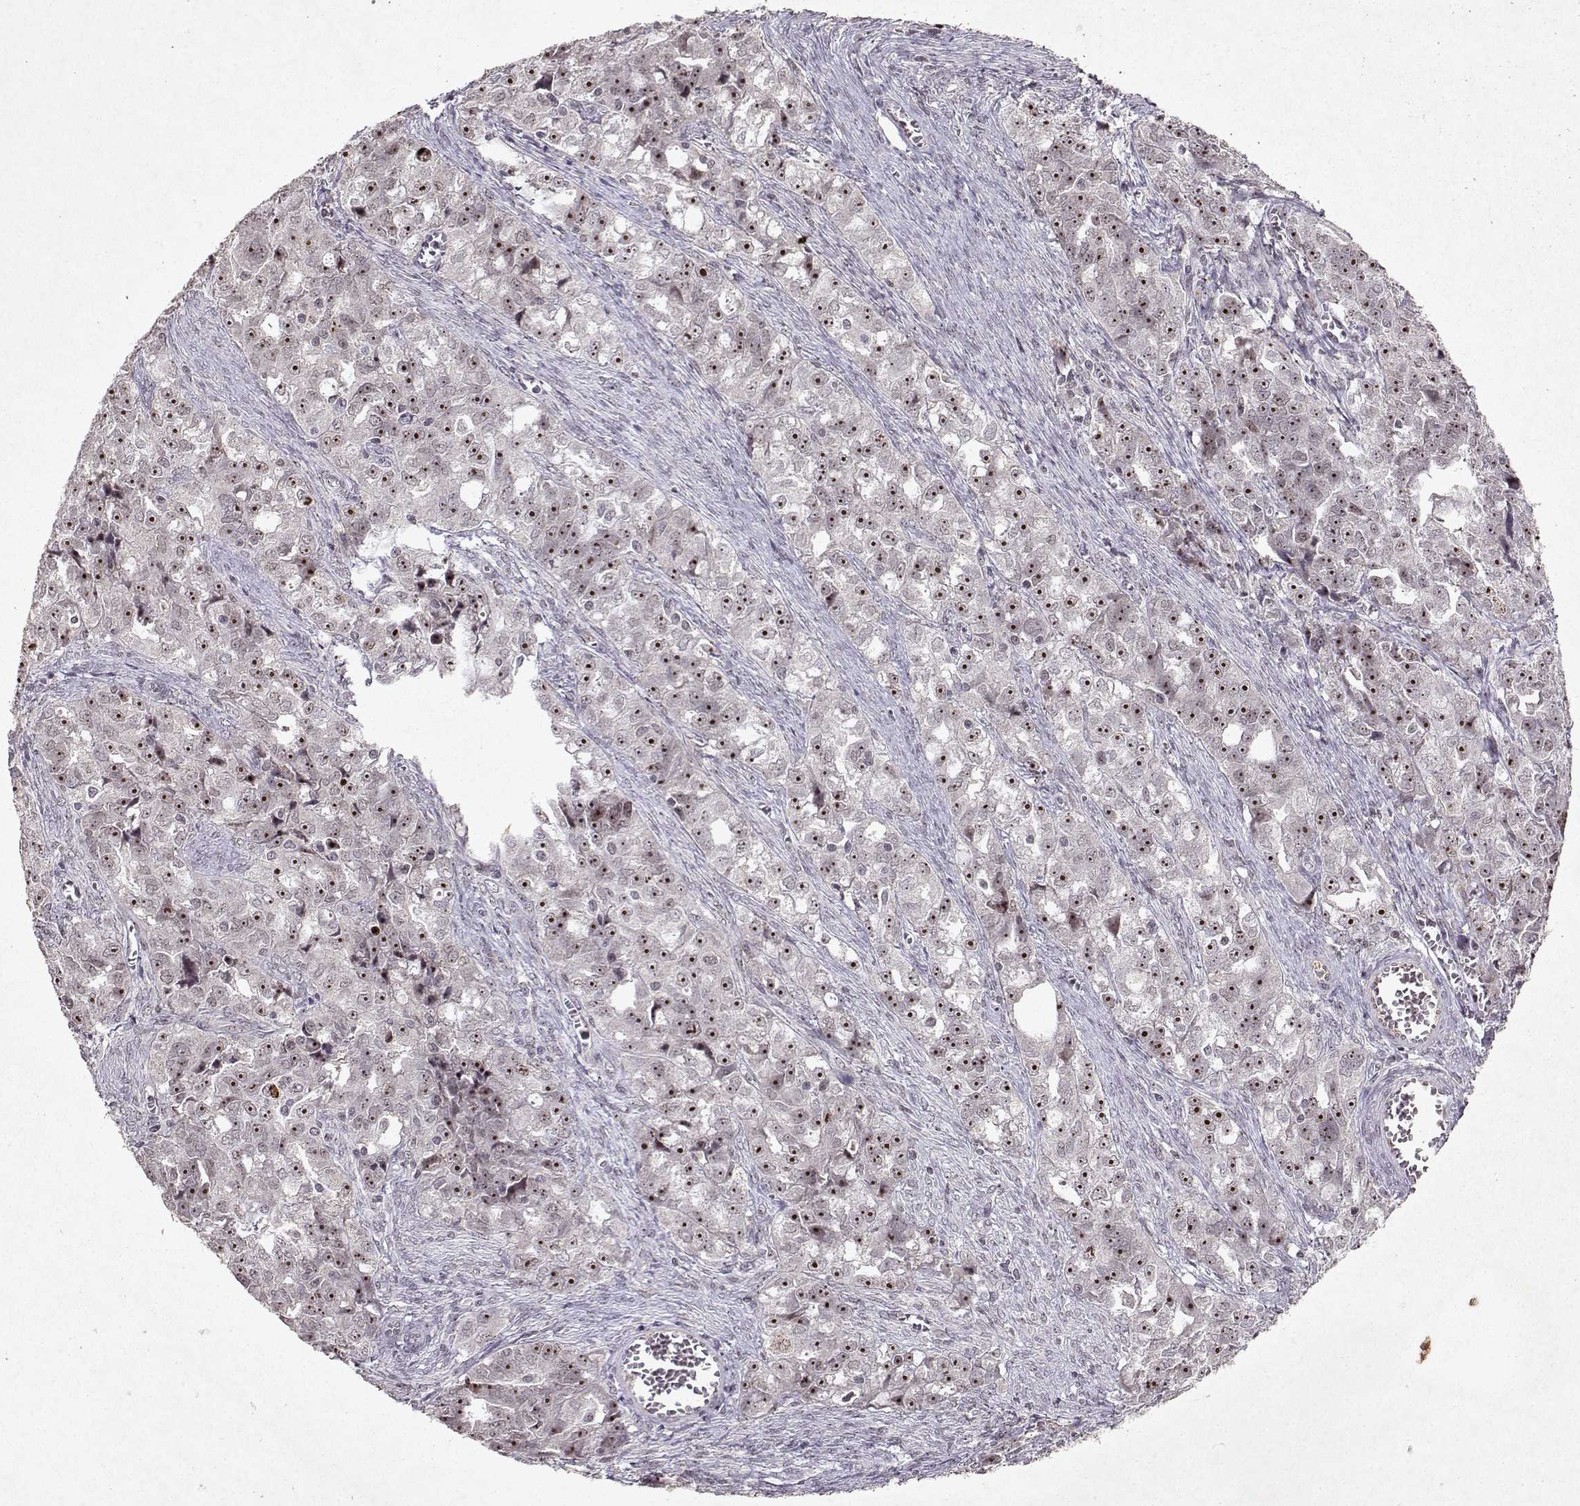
{"staining": {"intensity": "strong", "quantity": ">75%", "location": "nuclear"}, "tissue": "ovarian cancer", "cell_type": "Tumor cells", "image_type": "cancer", "snomed": [{"axis": "morphology", "description": "Cystadenocarcinoma, serous, NOS"}, {"axis": "topography", "description": "Ovary"}], "caption": "Tumor cells reveal strong nuclear staining in about >75% of cells in ovarian serous cystadenocarcinoma.", "gene": "DDX56", "patient": {"sex": "female", "age": 51}}